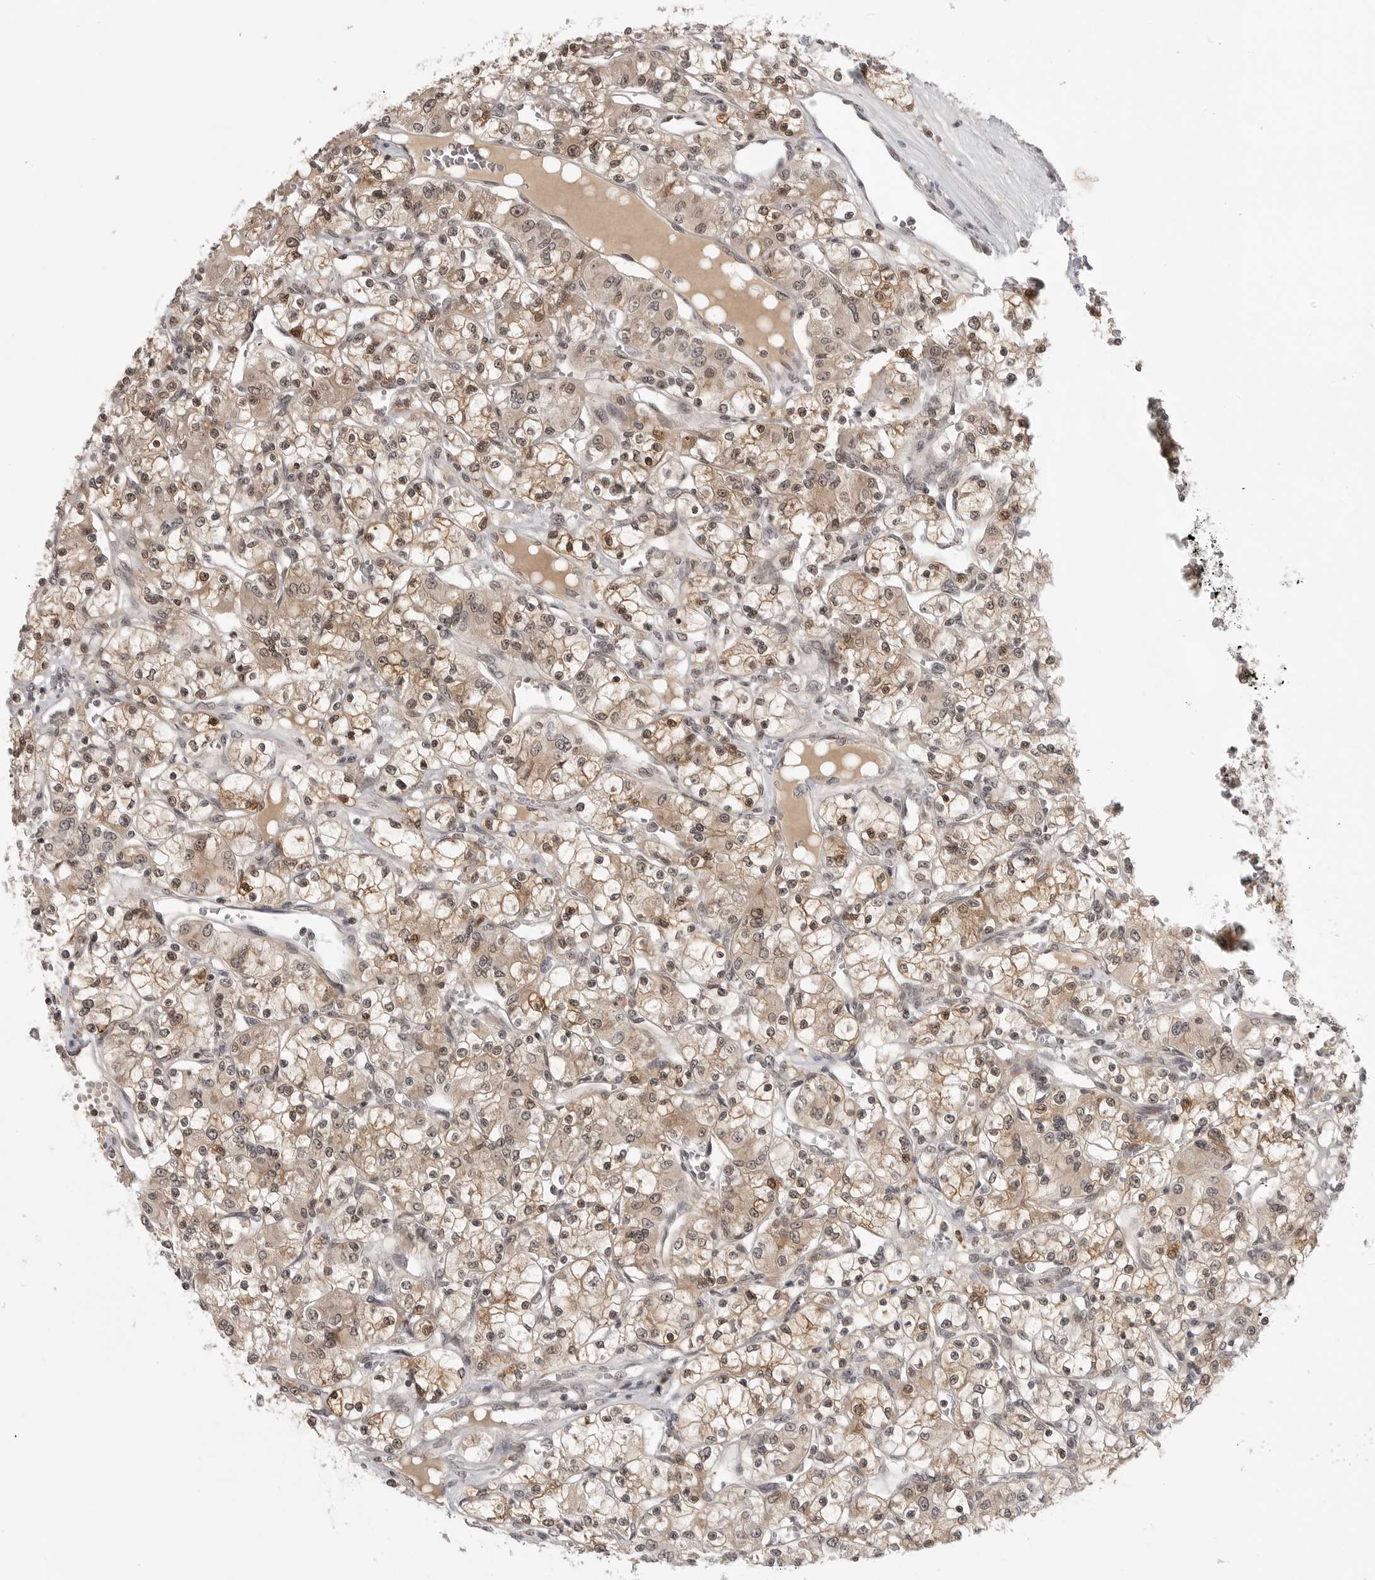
{"staining": {"intensity": "moderate", "quantity": ">75%", "location": "cytoplasmic/membranous,nuclear"}, "tissue": "renal cancer", "cell_type": "Tumor cells", "image_type": "cancer", "snomed": [{"axis": "morphology", "description": "Adenocarcinoma, NOS"}, {"axis": "topography", "description": "Kidney"}], "caption": "This histopathology image exhibits adenocarcinoma (renal) stained with immunohistochemistry (IHC) to label a protein in brown. The cytoplasmic/membranous and nuclear of tumor cells show moderate positivity for the protein. Nuclei are counter-stained blue.", "gene": "PEG3", "patient": {"sex": "female", "age": 59}}